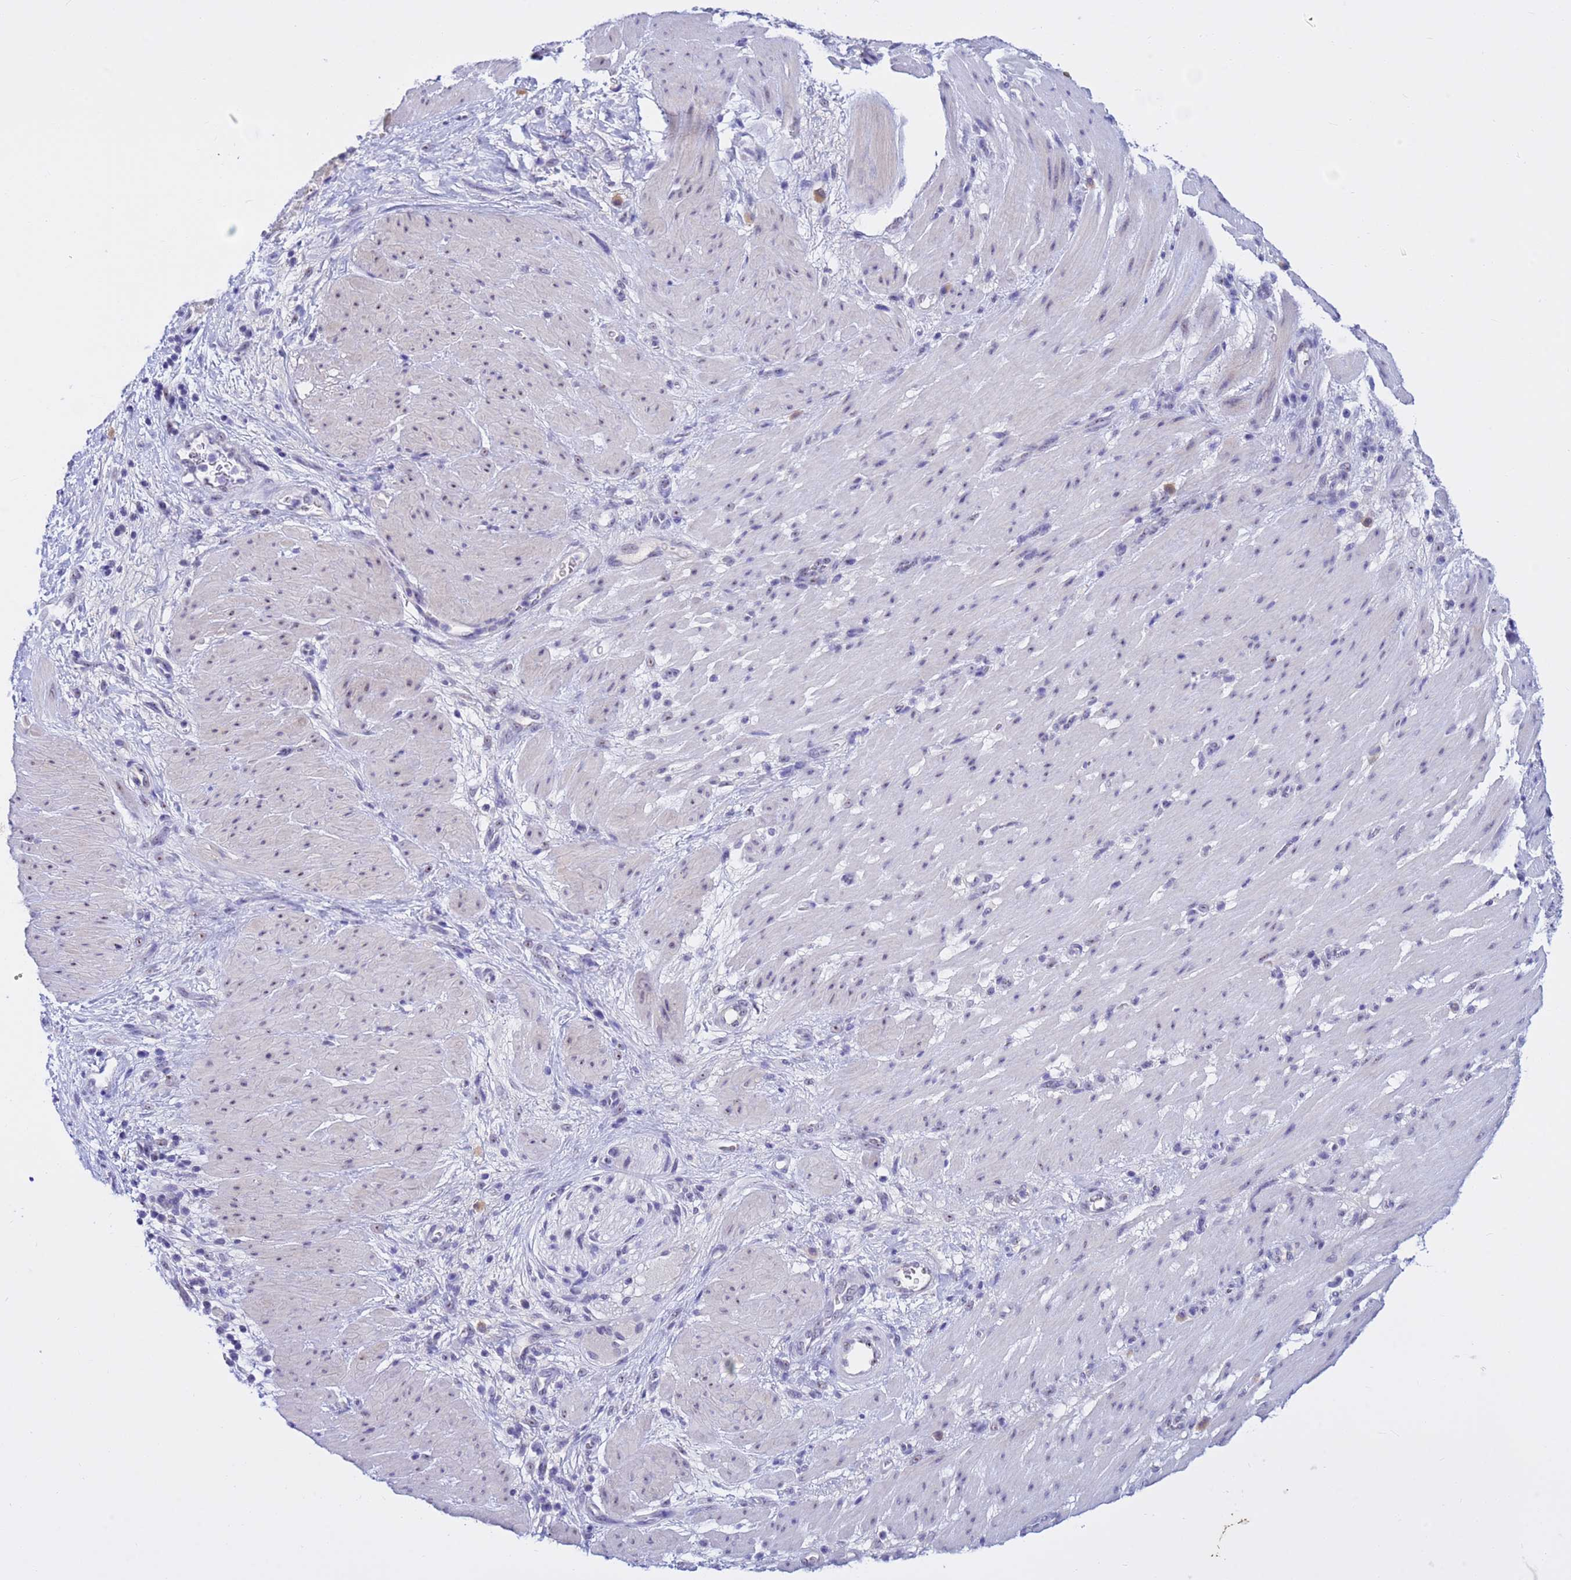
{"staining": {"intensity": "weak", "quantity": "25%-75%", "location": "nuclear"}, "tissue": "stomach cancer", "cell_type": "Tumor cells", "image_type": "cancer", "snomed": [{"axis": "morphology", "description": "Adenocarcinoma, NOS"}, {"axis": "topography", "description": "Stomach"}], "caption": "Immunohistochemical staining of adenocarcinoma (stomach) demonstrates low levels of weak nuclear protein expression in about 25%-75% of tumor cells. (DAB = brown stain, brightfield microscopy at high magnification).", "gene": "DMRTC2", "patient": {"sex": "male", "age": 48}}